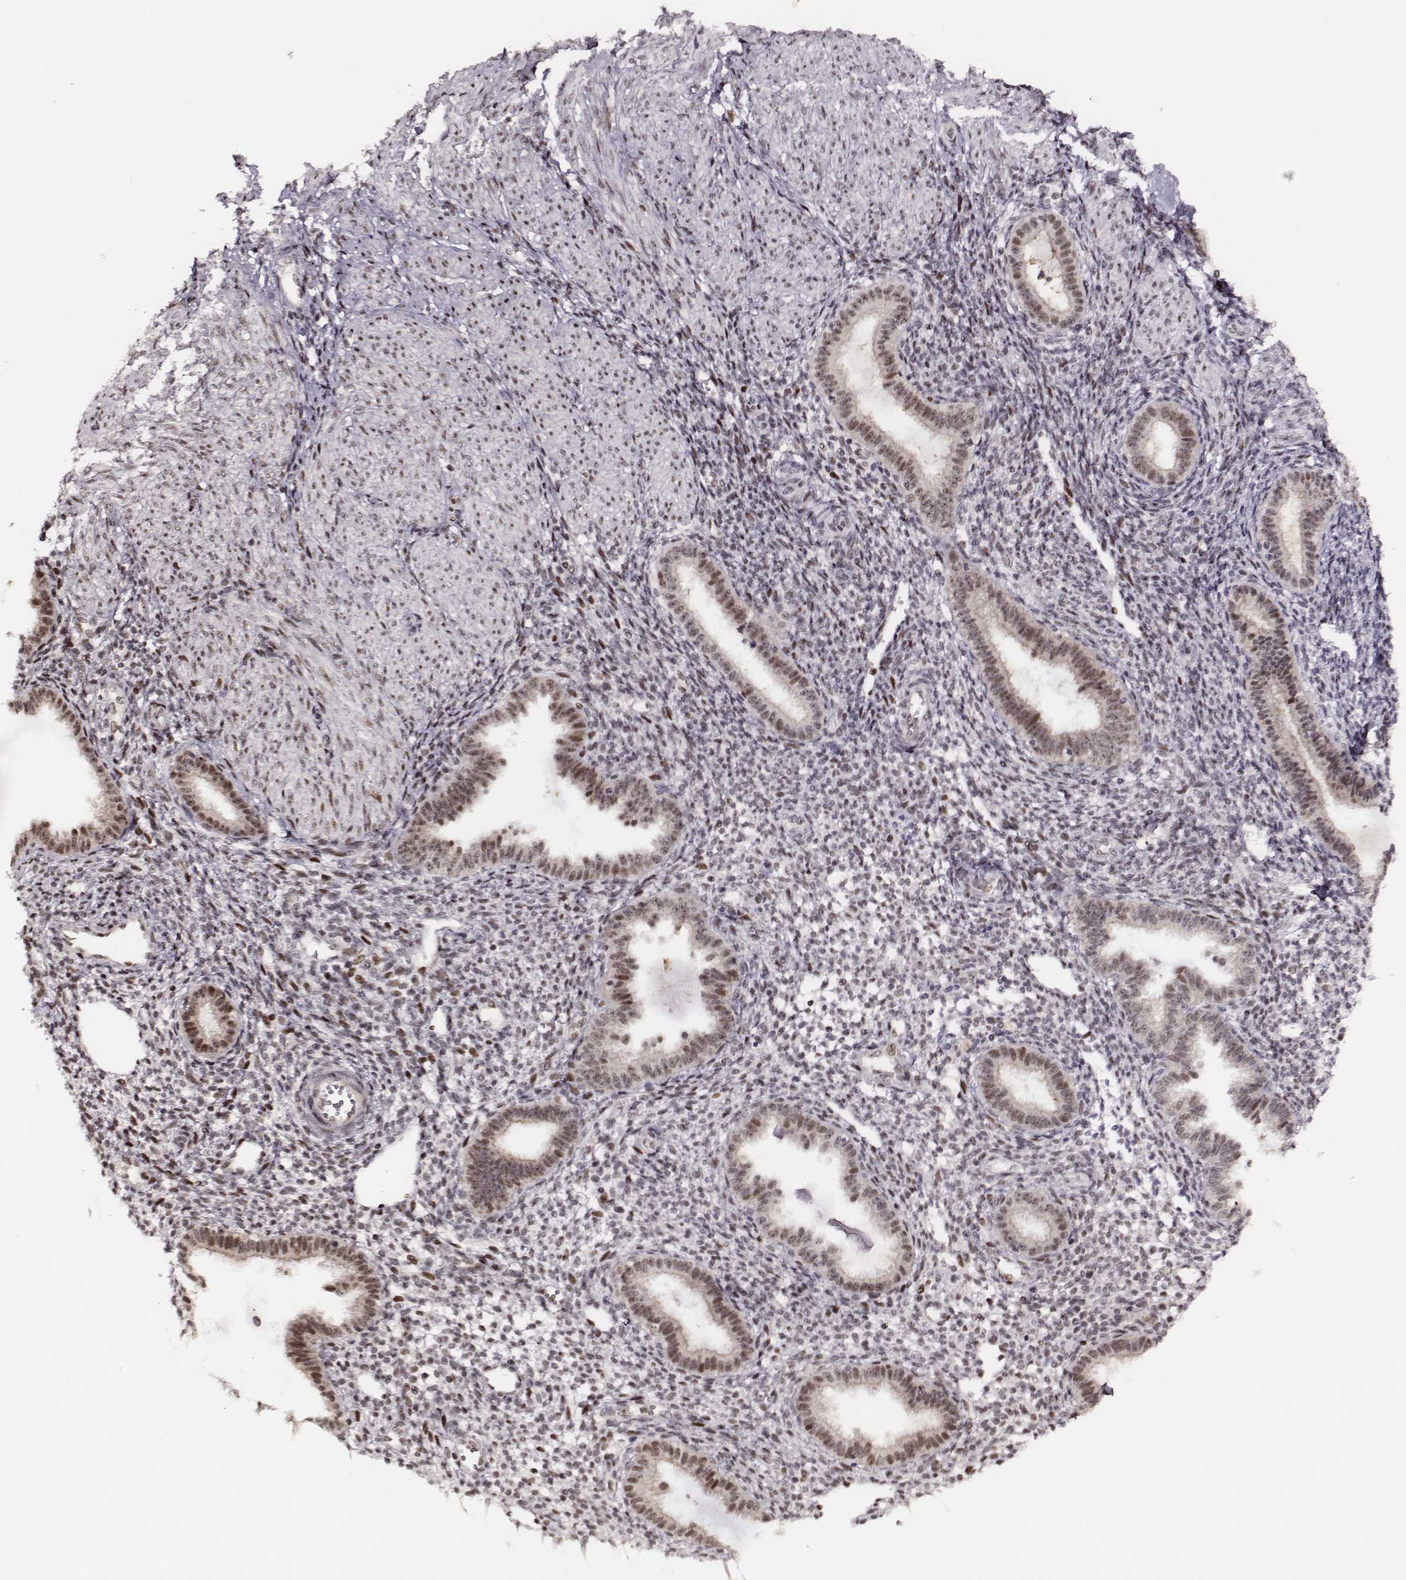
{"staining": {"intensity": "moderate", "quantity": ">75%", "location": "nuclear"}, "tissue": "endometrium", "cell_type": "Cells in endometrial stroma", "image_type": "normal", "snomed": [{"axis": "morphology", "description": "Normal tissue, NOS"}, {"axis": "topography", "description": "Endometrium"}], "caption": "Endometrium was stained to show a protein in brown. There is medium levels of moderate nuclear staining in about >75% of cells in endometrial stroma. The protein of interest is stained brown, and the nuclei are stained in blue (DAB (3,3'-diaminobenzidine) IHC with brightfield microscopy, high magnification).", "gene": "PPARA", "patient": {"sex": "female", "age": 36}}